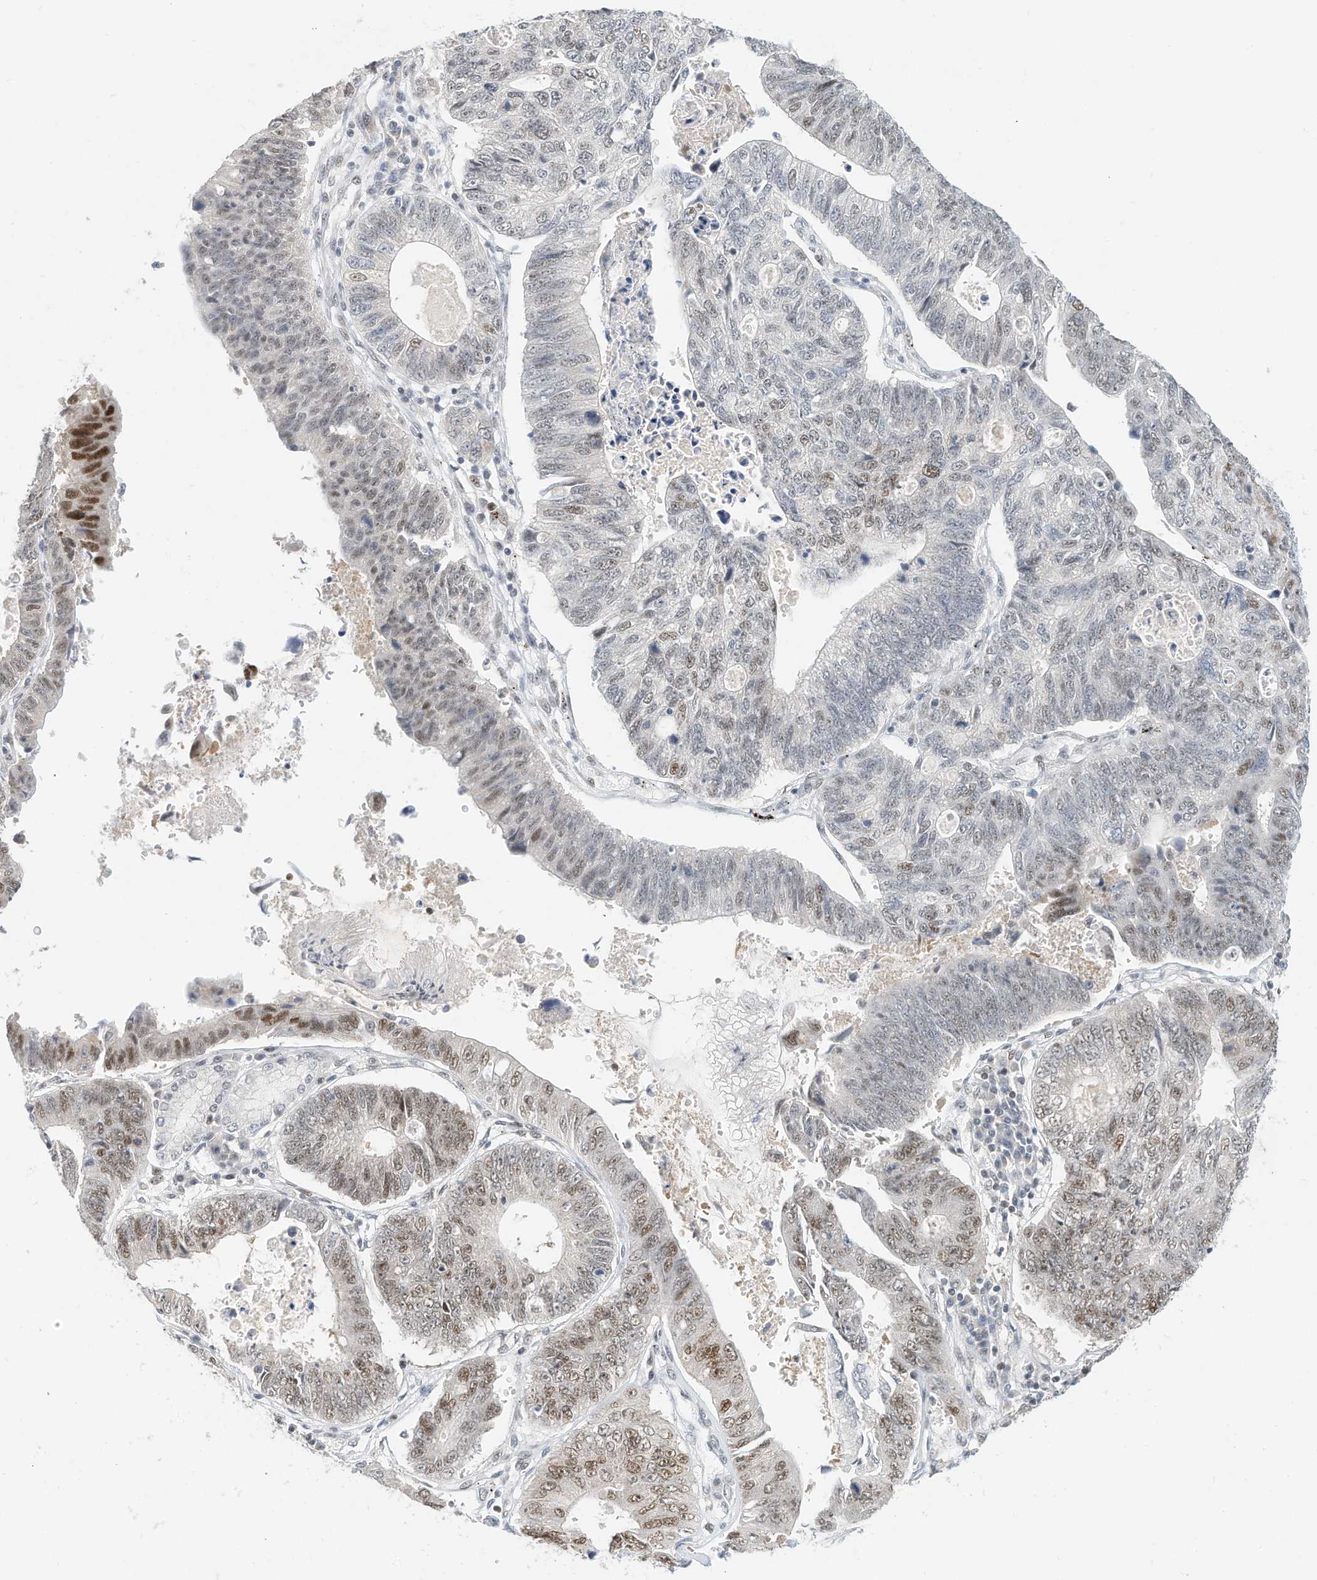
{"staining": {"intensity": "moderate", "quantity": "<25%", "location": "nuclear"}, "tissue": "stomach cancer", "cell_type": "Tumor cells", "image_type": "cancer", "snomed": [{"axis": "morphology", "description": "Adenocarcinoma, NOS"}, {"axis": "topography", "description": "Stomach"}], "caption": "Approximately <25% of tumor cells in human stomach cancer display moderate nuclear protein positivity as visualized by brown immunohistochemical staining.", "gene": "OGT", "patient": {"sex": "male", "age": 59}}